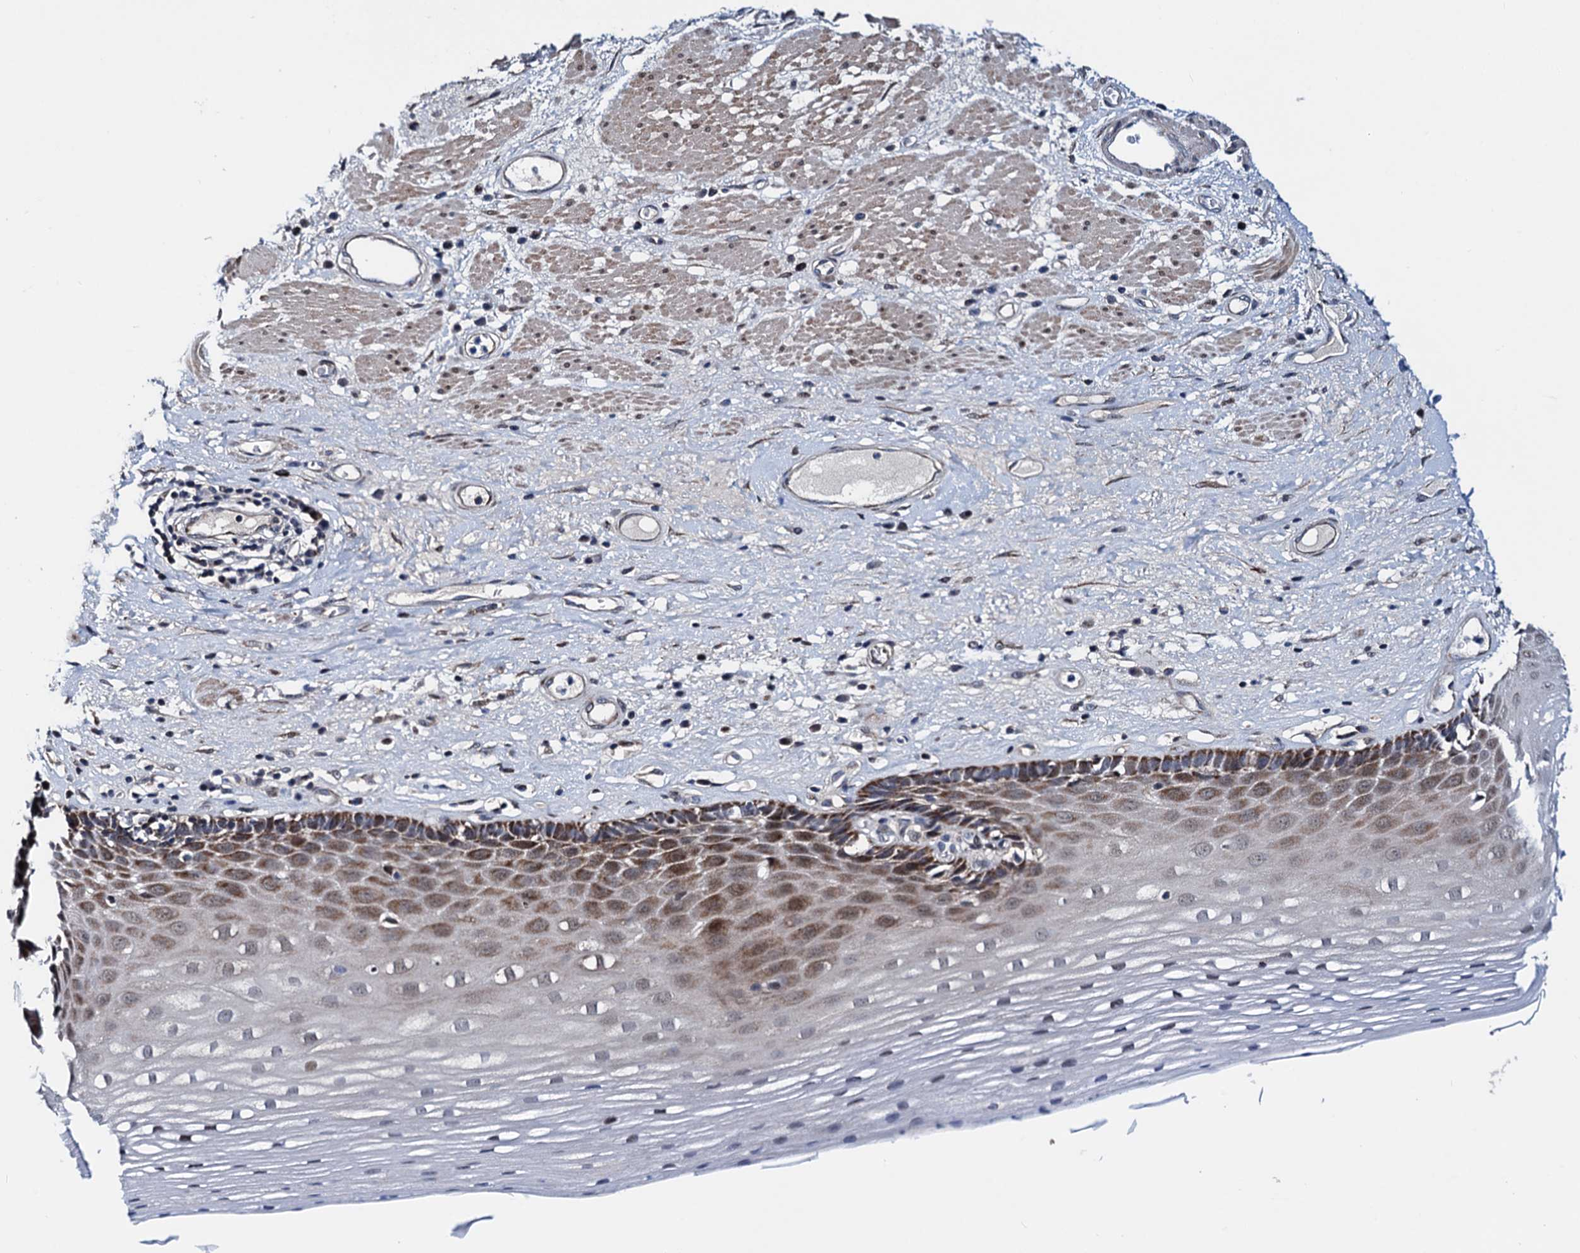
{"staining": {"intensity": "moderate", "quantity": ">75%", "location": "cytoplasmic/membranous"}, "tissue": "esophagus", "cell_type": "Squamous epithelial cells", "image_type": "normal", "snomed": [{"axis": "morphology", "description": "Normal tissue, NOS"}, {"axis": "topography", "description": "Esophagus"}], "caption": "Immunohistochemical staining of normal human esophagus demonstrates moderate cytoplasmic/membranous protein positivity in approximately >75% of squamous epithelial cells.", "gene": "COA4", "patient": {"sex": "male", "age": 62}}